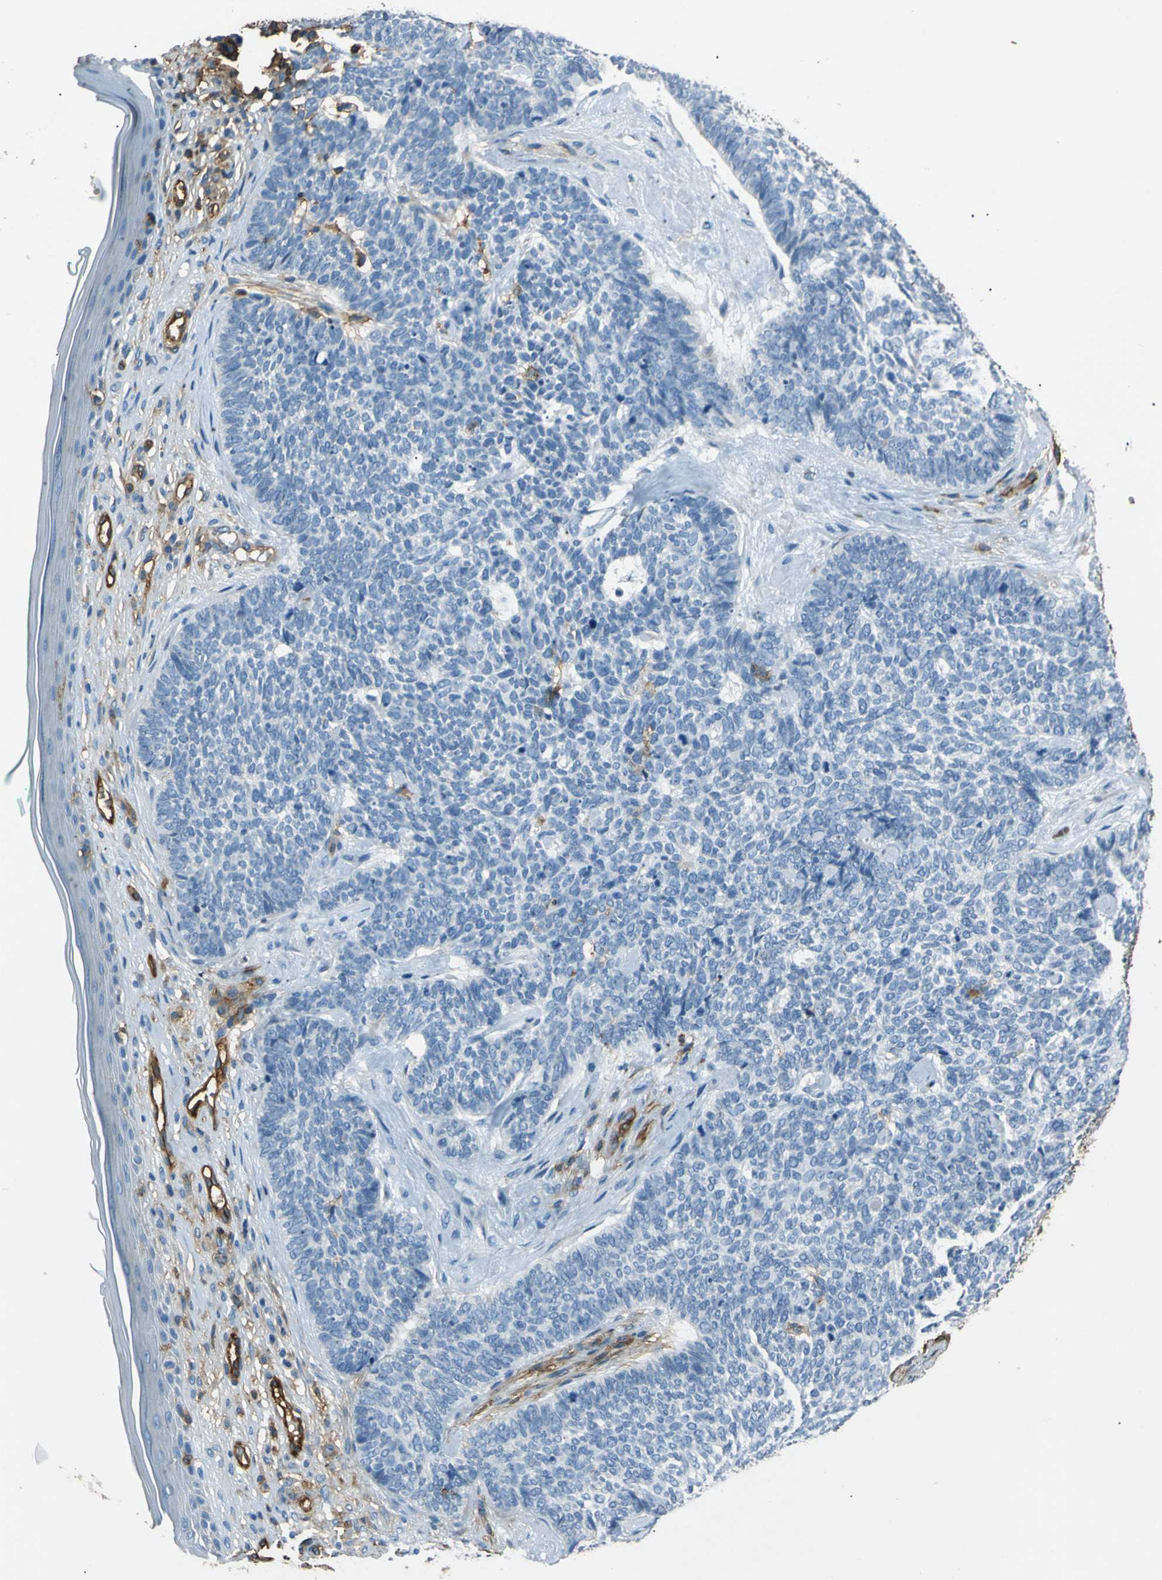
{"staining": {"intensity": "negative", "quantity": "none", "location": "none"}, "tissue": "skin cancer", "cell_type": "Tumor cells", "image_type": "cancer", "snomed": [{"axis": "morphology", "description": "Basal cell carcinoma"}, {"axis": "topography", "description": "Skin"}], "caption": "Protein analysis of basal cell carcinoma (skin) displays no significant positivity in tumor cells. (Immunohistochemistry (ihc), brightfield microscopy, high magnification).", "gene": "ENTPD1", "patient": {"sex": "female", "age": 84}}